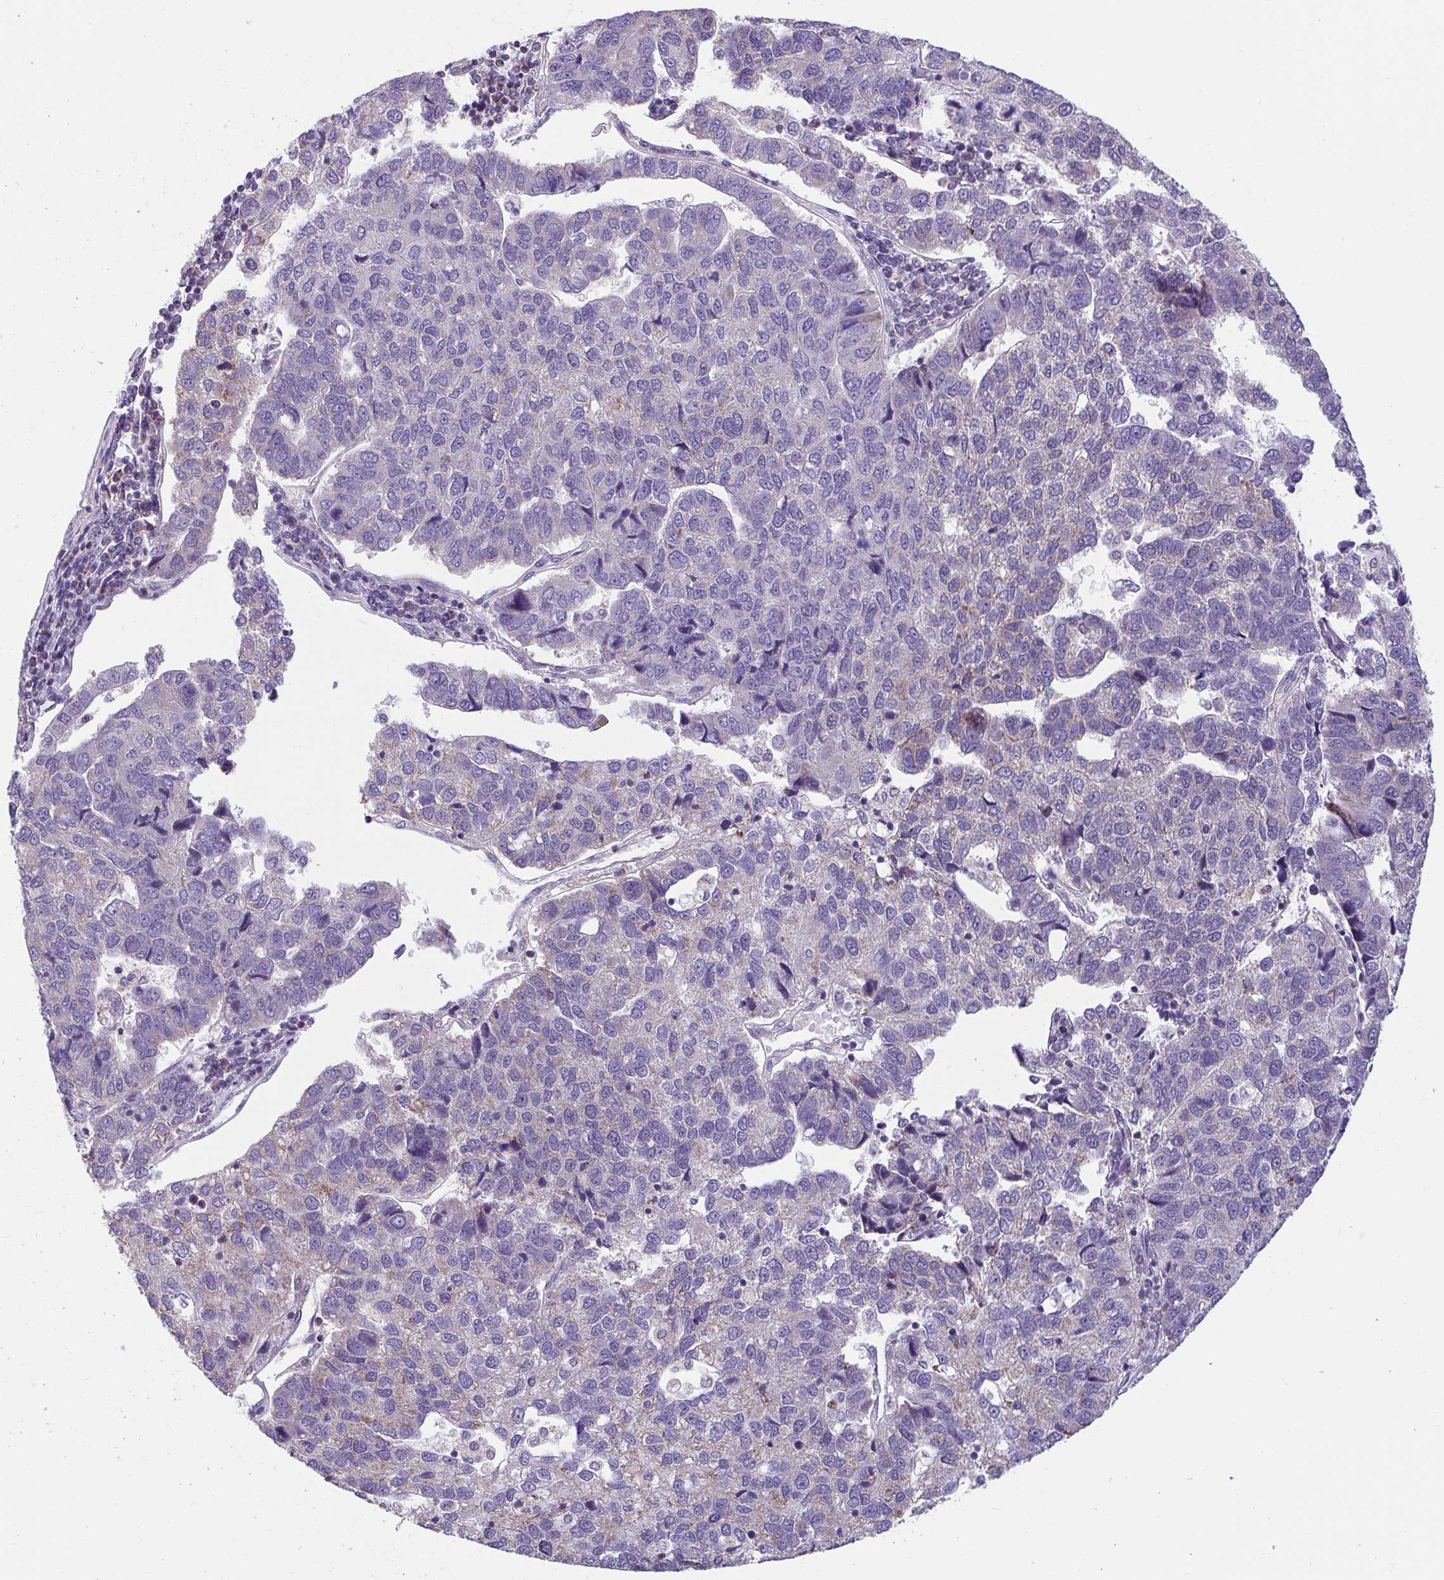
{"staining": {"intensity": "weak", "quantity": "<25%", "location": "cytoplasmic/membranous"}, "tissue": "pancreatic cancer", "cell_type": "Tumor cells", "image_type": "cancer", "snomed": [{"axis": "morphology", "description": "Adenocarcinoma, NOS"}, {"axis": "topography", "description": "Pancreas"}], "caption": "Tumor cells are negative for brown protein staining in pancreatic cancer (adenocarcinoma).", "gene": "OR13A1", "patient": {"sex": "female", "age": 61}}